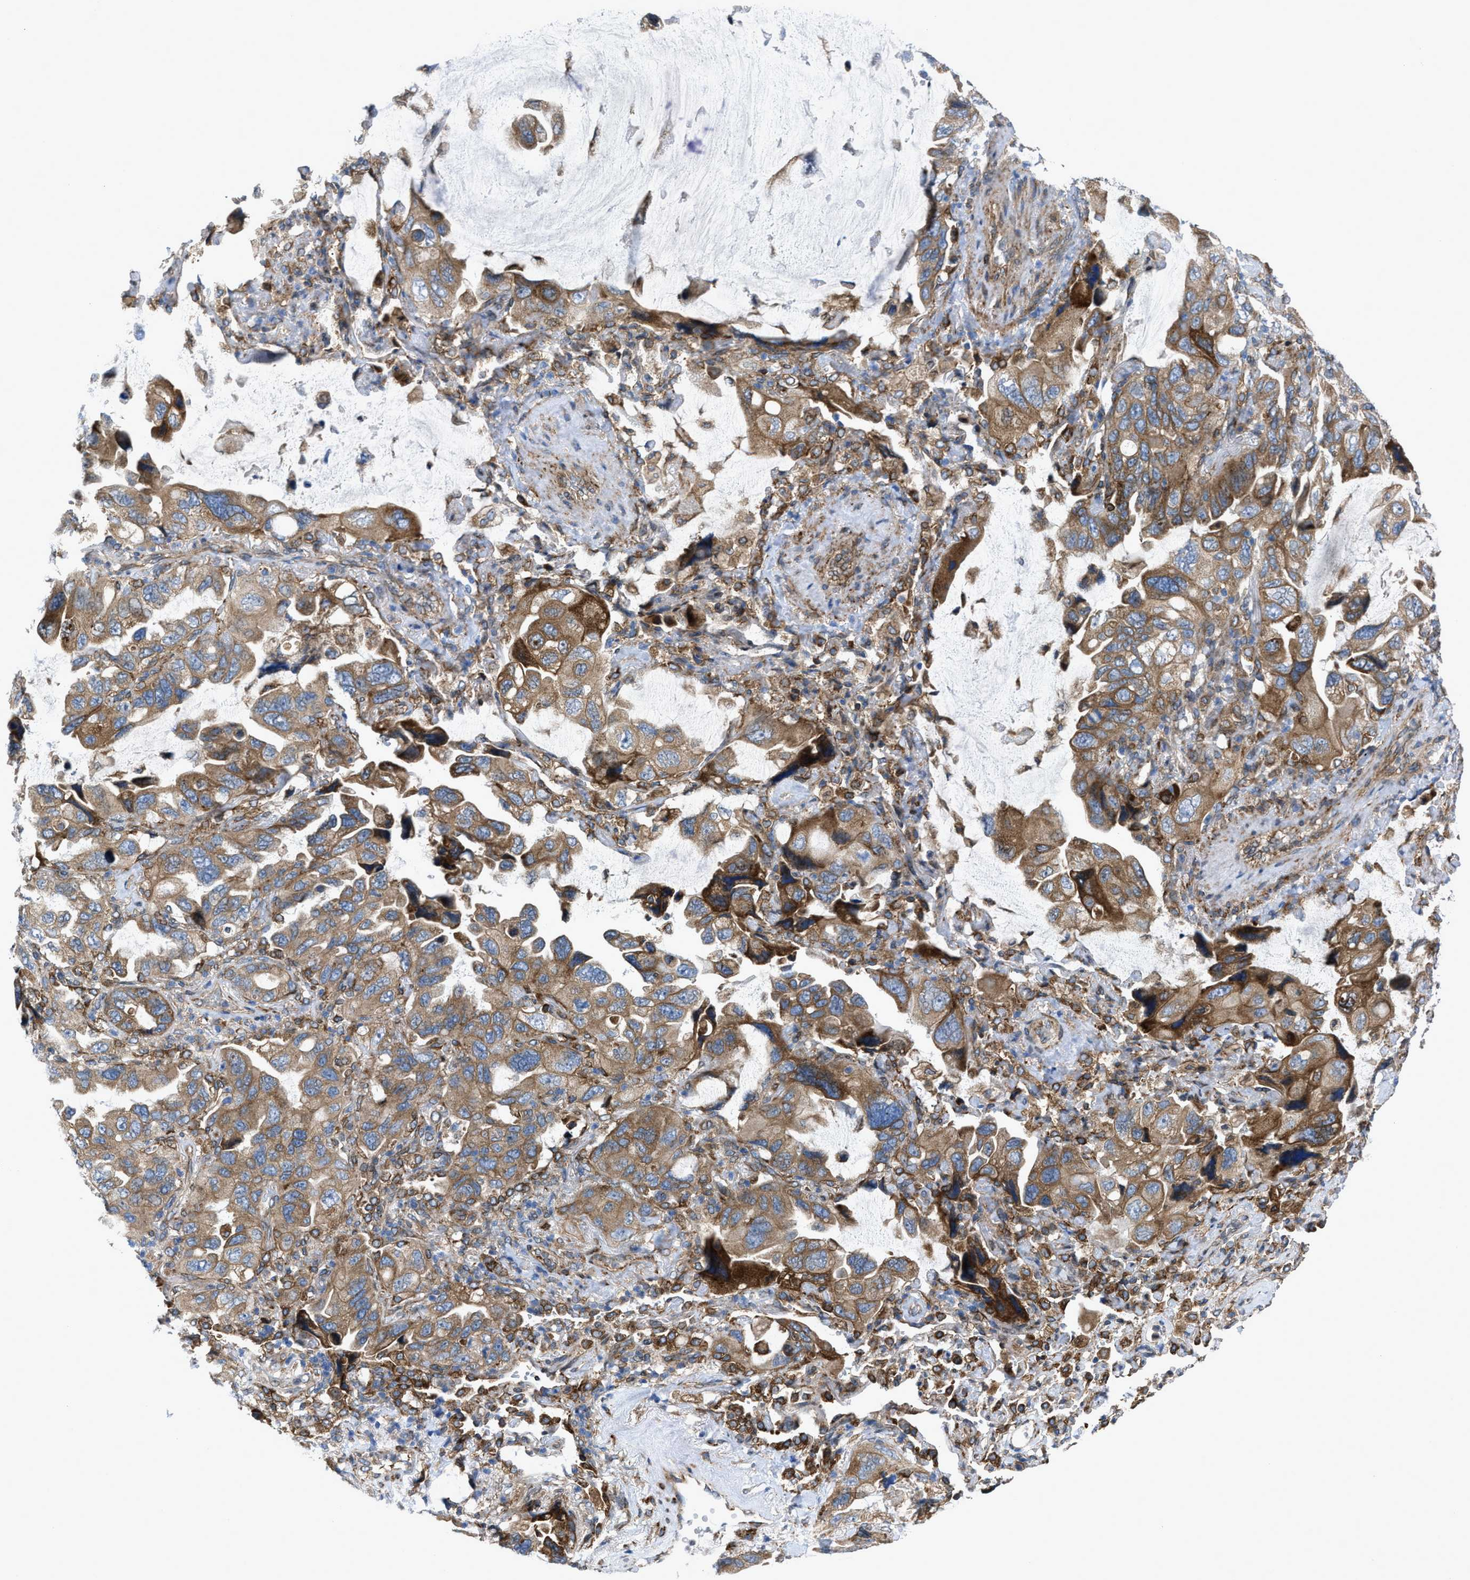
{"staining": {"intensity": "moderate", "quantity": ">75%", "location": "cytoplasmic/membranous"}, "tissue": "lung cancer", "cell_type": "Tumor cells", "image_type": "cancer", "snomed": [{"axis": "morphology", "description": "Squamous cell carcinoma, NOS"}, {"axis": "topography", "description": "Lung"}], "caption": "A histopathology image showing moderate cytoplasmic/membranous positivity in about >75% of tumor cells in lung cancer, as visualized by brown immunohistochemical staining.", "gene": "ERLIN2", "patient": {"sex": "female", "age": 73}}